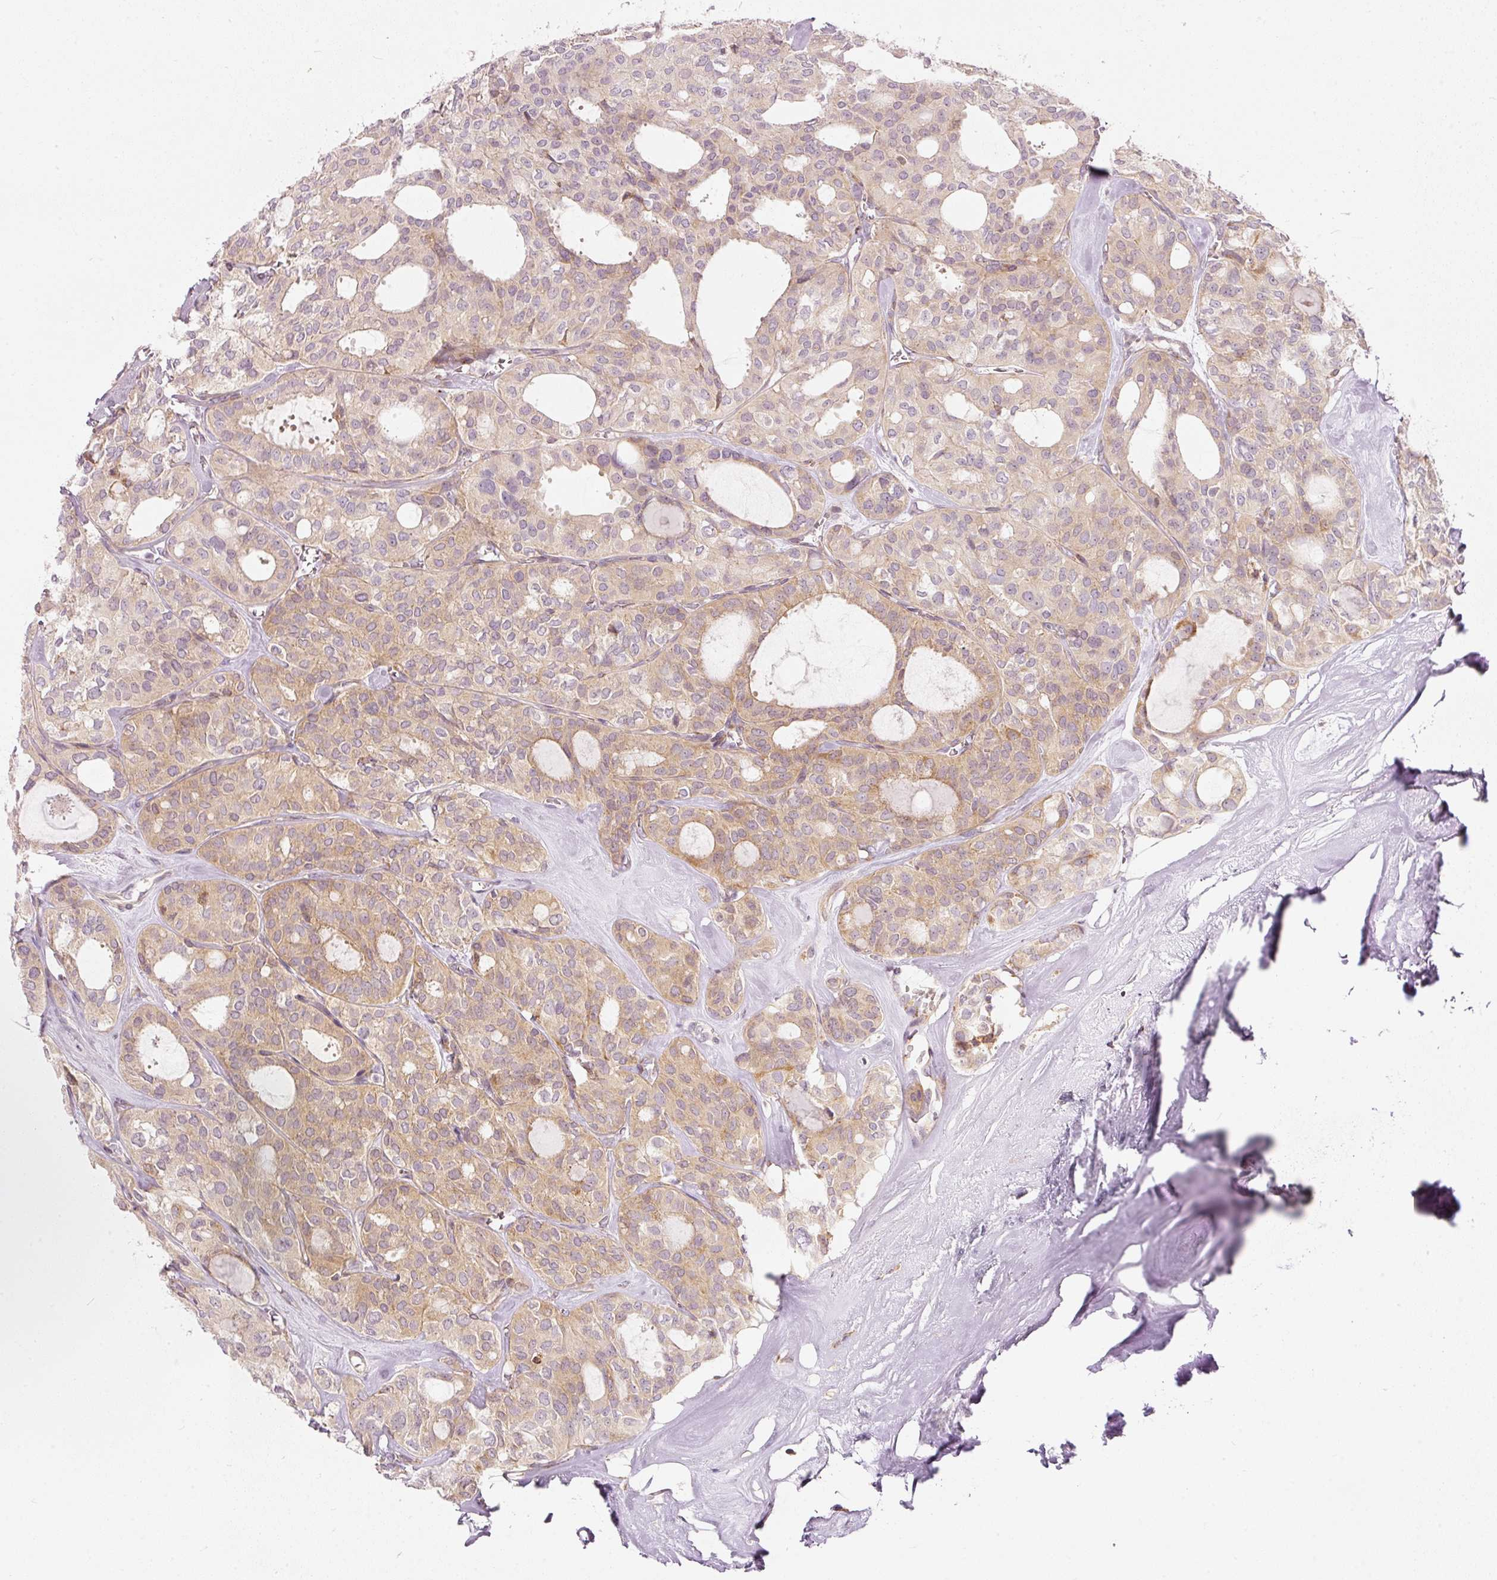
{"staining": {"intensity": "weak", "quantity": ">75%", "location": "cytoplasmic/membranous"}, "tissue": "thyroid cancer", "cell_type": "Tumor cells", "image_type": "cancer", "snomed": [{"axis": "morphology", "description": "Follicular adenoma carcinoma, NOS"}, {"axis": "topography", "description": "Thyroid gland"}], "caption": "Weak cytoplasmic/membranous protein expression is appreciated in approximately >75% of tumor cells in thyroid cancer.", "gene": "SNAPC5", "patient": {"sex": "male", "age": 75}}